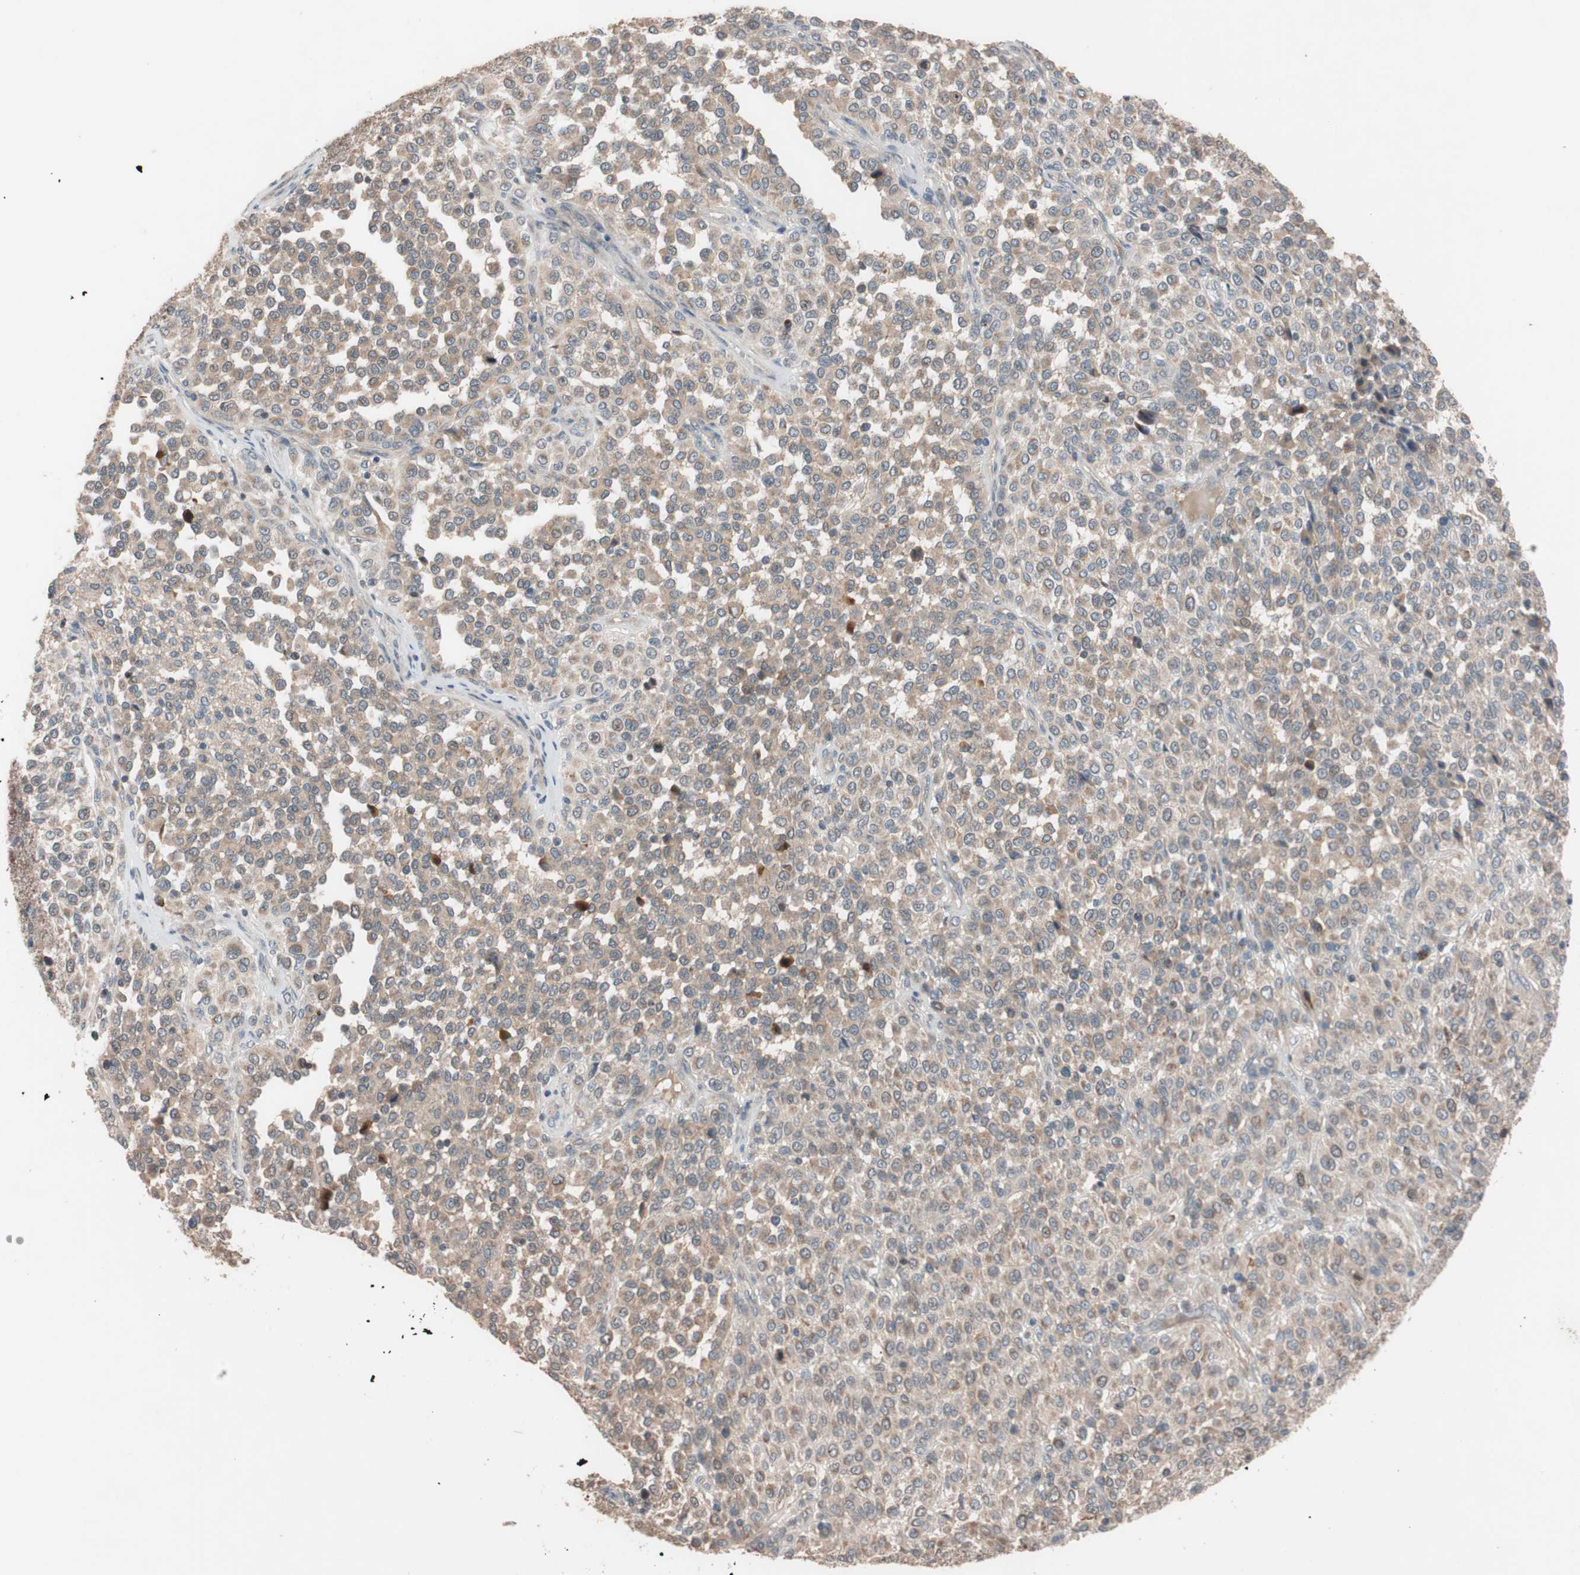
{"staining": {"intensity": "moderate", "quantity": ">75%", "location": "cytoplasmic/membranous"}, "tissue": "melanoma", "cell_type": "Tumor cells", "image_type": "cancer", "snomed": [{"axis": "morphology", "description": "Malignant melanoma, Metastatic site"}, {"axis": "topography", "description": "Pancreas"}], "caption": "Immunohistochemistry (IHC) of human melanoma shows medium levels of moderate cytoplasmic/membranous expression in about >75% of tumor cells.", "gene": "SDC4", "patient": {"sex": "female", "age": 30}}